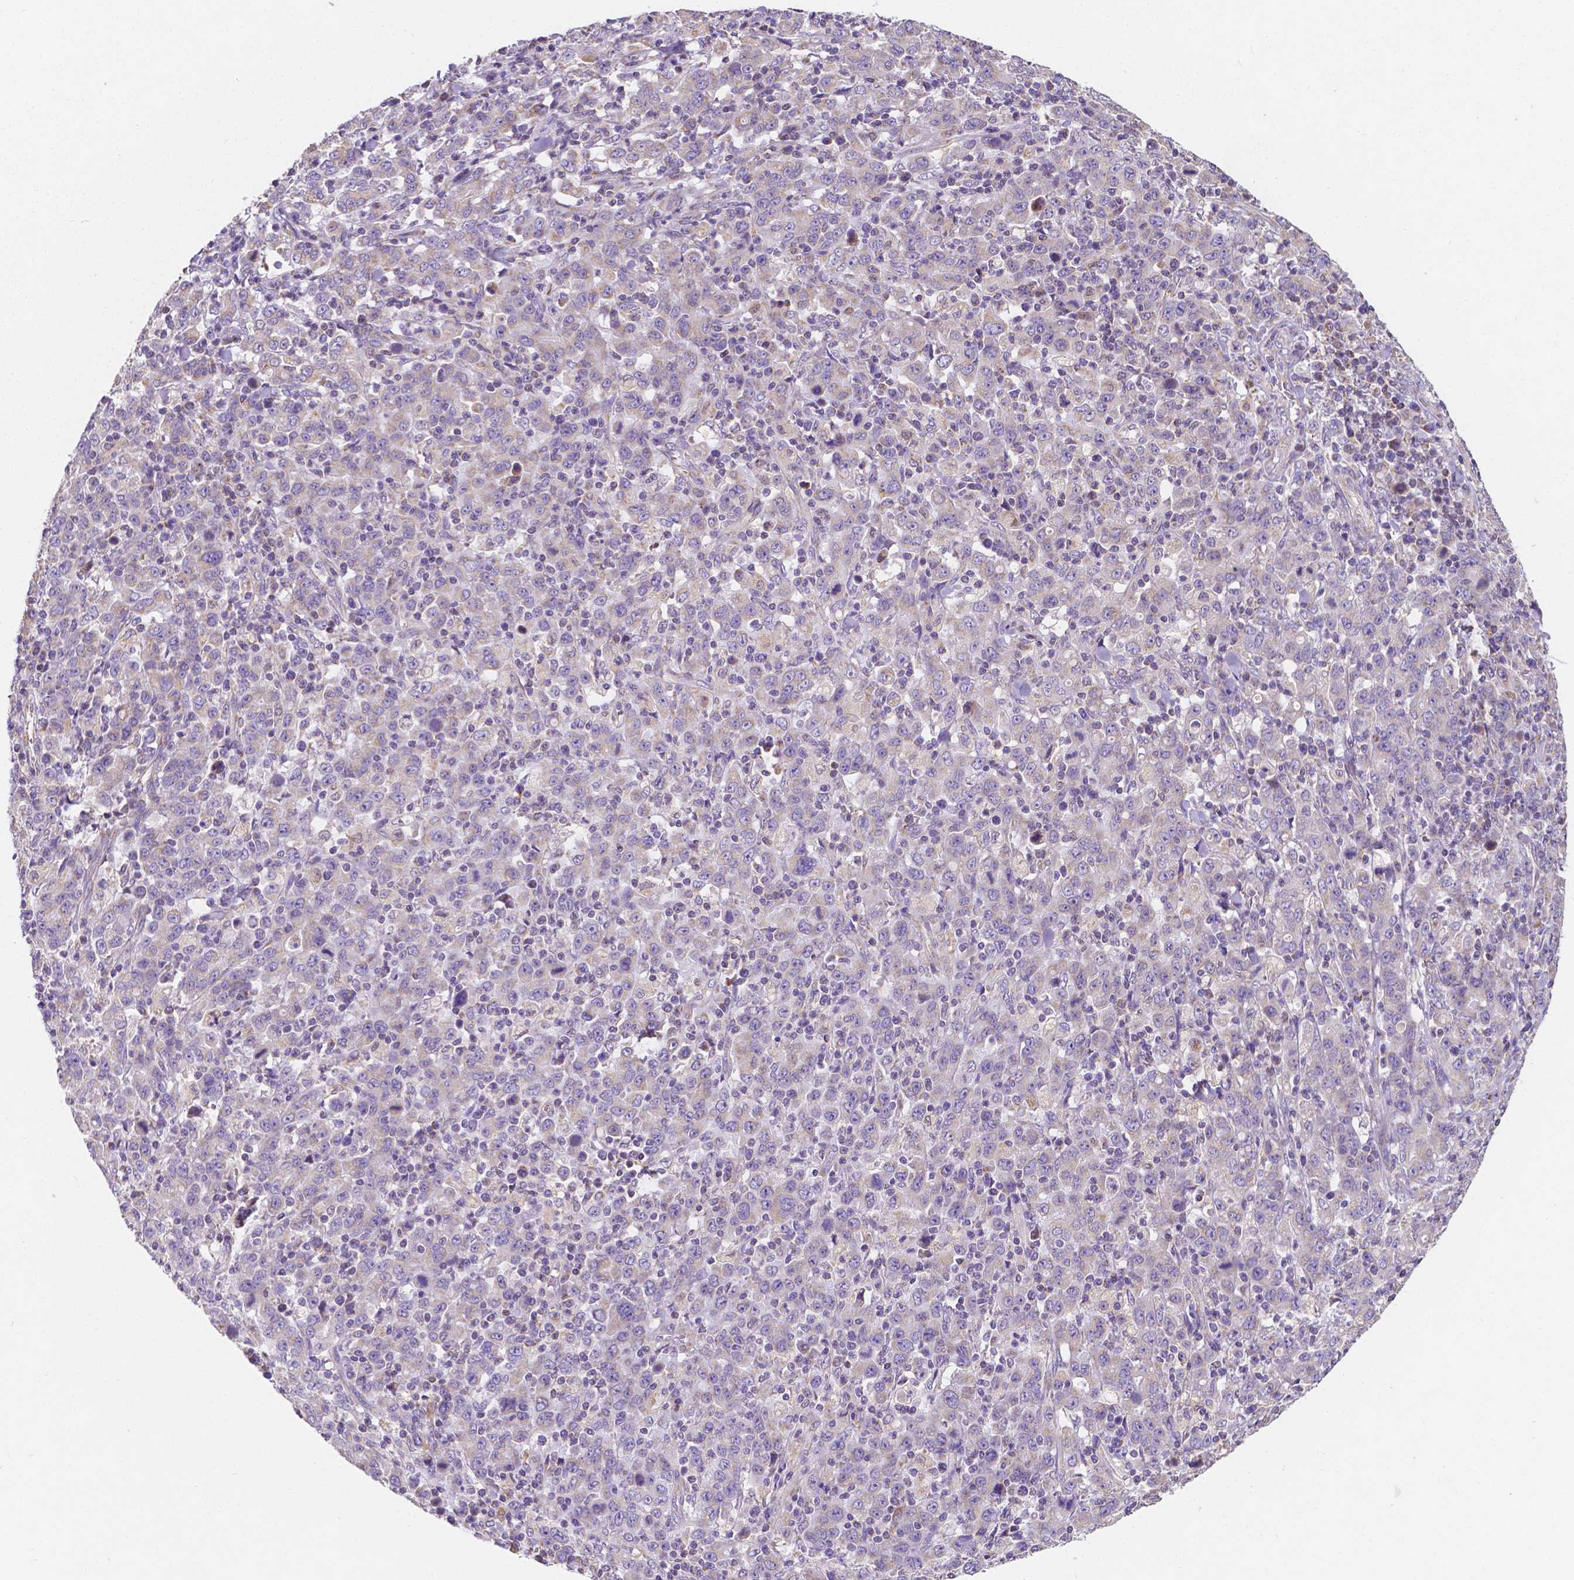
{"staining": {"intensity": "negative", "quantity": "none", "location": "none"}, "tissue": "stomach cancer", "cell_type": "Tumor cells", "image_type": "cancer", "snomed": [{"axis": "morphology", "description": "Adenocarcinoma, NOS"}, {"axis": "topography", "description": "Stomach, upper"}], "caption": "Immunohistochemistry (IHC) of stomach cancer (adenocarcinoma) exhibits no staining in tumor cells.", "gene": "SGTB", "patient": {"sex": "male", "age": 69}}